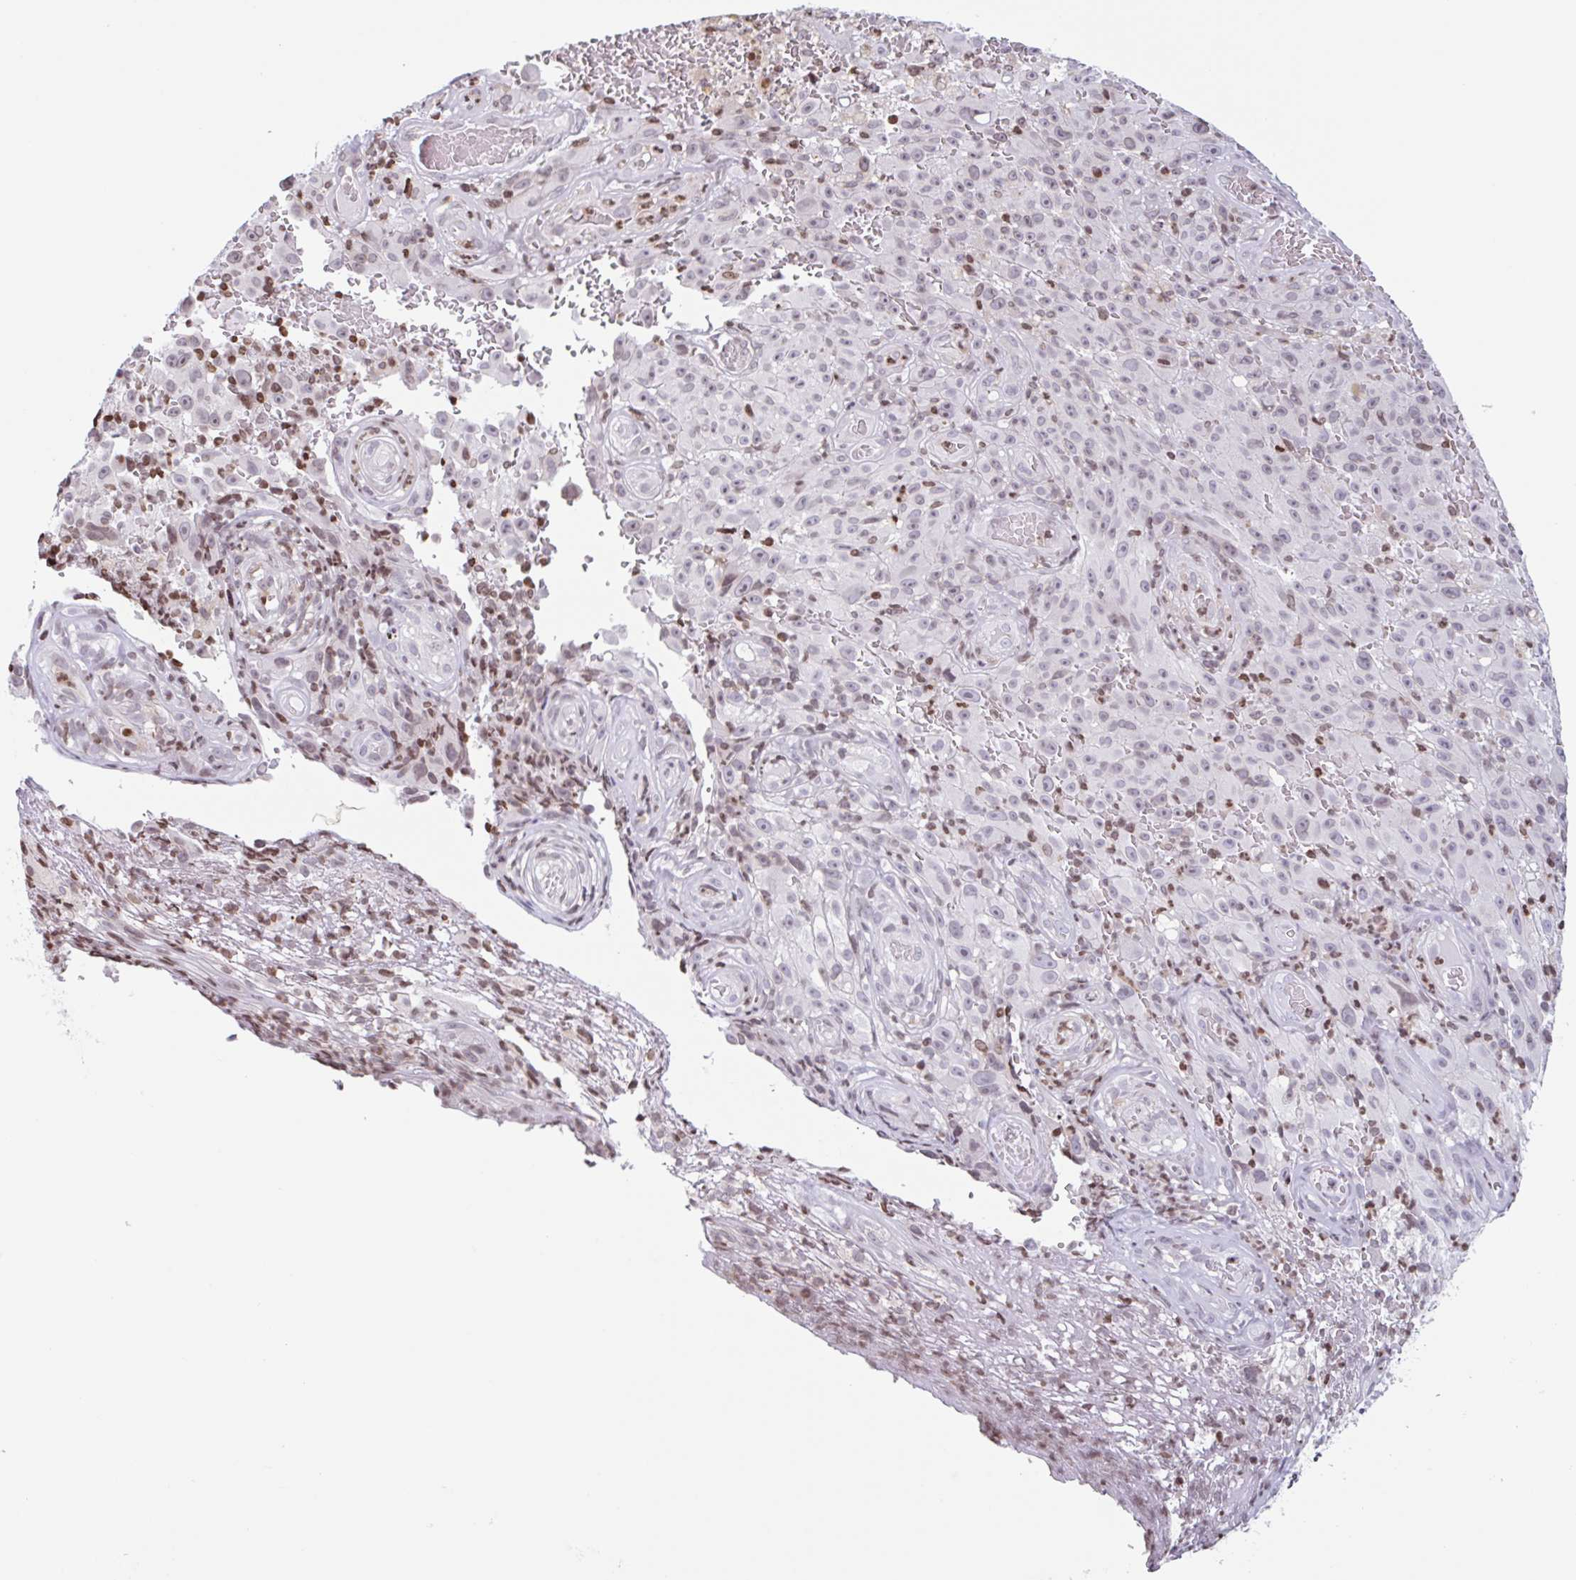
{"staining": {"intensity": "weak", "quantity": "25%-75%", "location": "nuclear"}, "tissue": "melanoma", "cell_type": "Tumor cells", "image_type": "cancer", "snomed": [{"axis": "morphology", "description": "Malignant melanoma, NOS"}, {"axis": "topography", "description": "Skin"}], "caption": "Weak nuclear protein expression is identified in about 25%-75% of tumor cells in malignant melanoma.", "gene": "NOL6", "patient": {"sex": "female", "age": 82}}